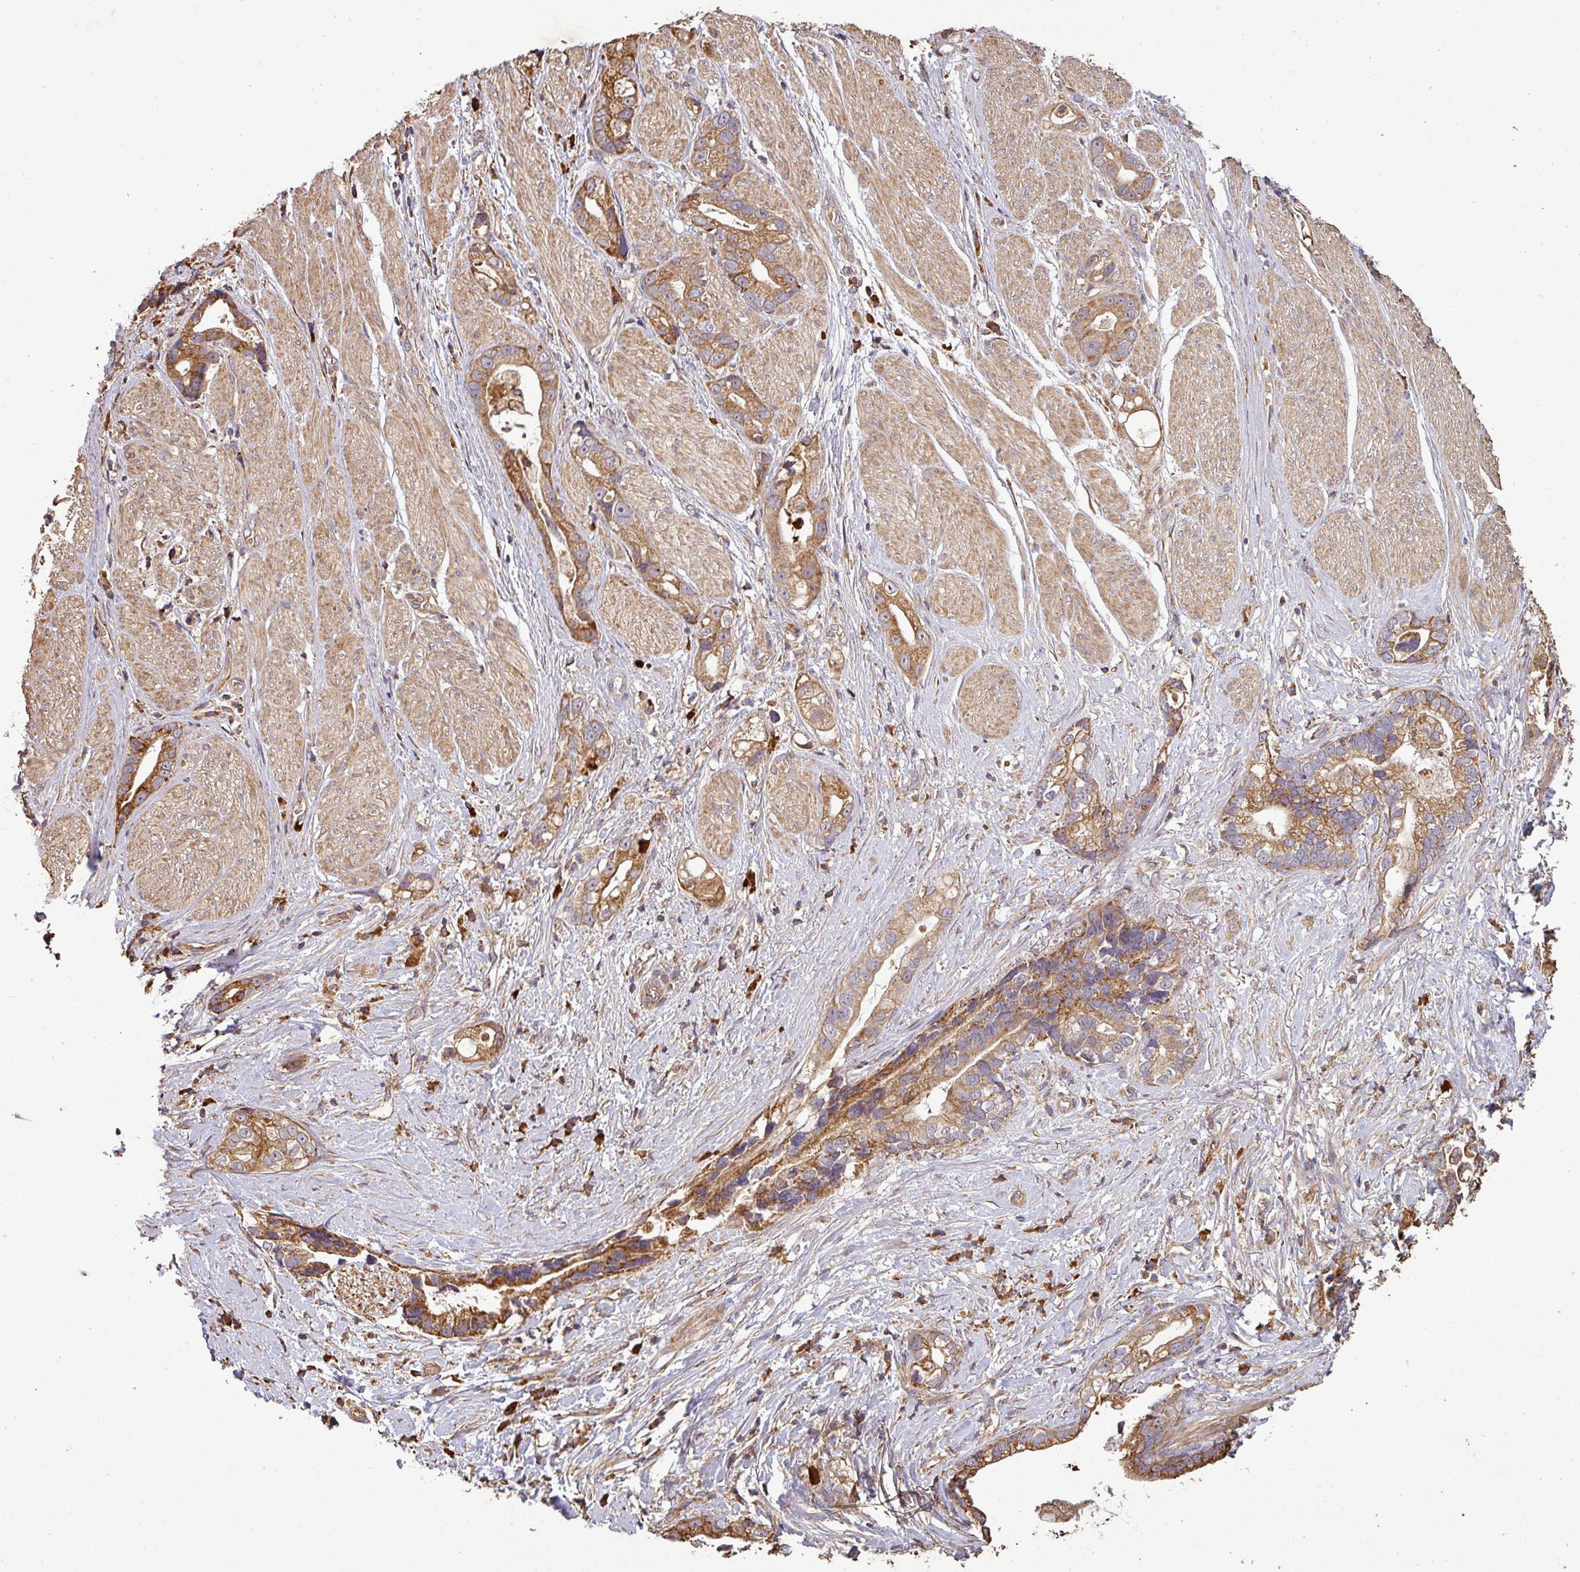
{"staining": {"intensity": "moderate", "quantity": ">75%", "location": "cytoplasmic/membranous"}, "tissue": "stomach cancer", "cell_type": "Tumor cells", "image_type": "cancer", "snomed": [{"axis": "morphology", "description": "Adenocarcinoma, NOS"}, {"axis": "topography", "description": "Stomach"}], "caption": "The photomicrograph reveals immunohistochemical staining of stomach adenocarcinoma. There is moderate cytoplasmic/membranous positivity is present in about >75% of tumor cells. (IHC, brightfield microscopy, high magnification).", "gene": "PLEKHM1", "patient": {"sex": "male", "age": 55}}